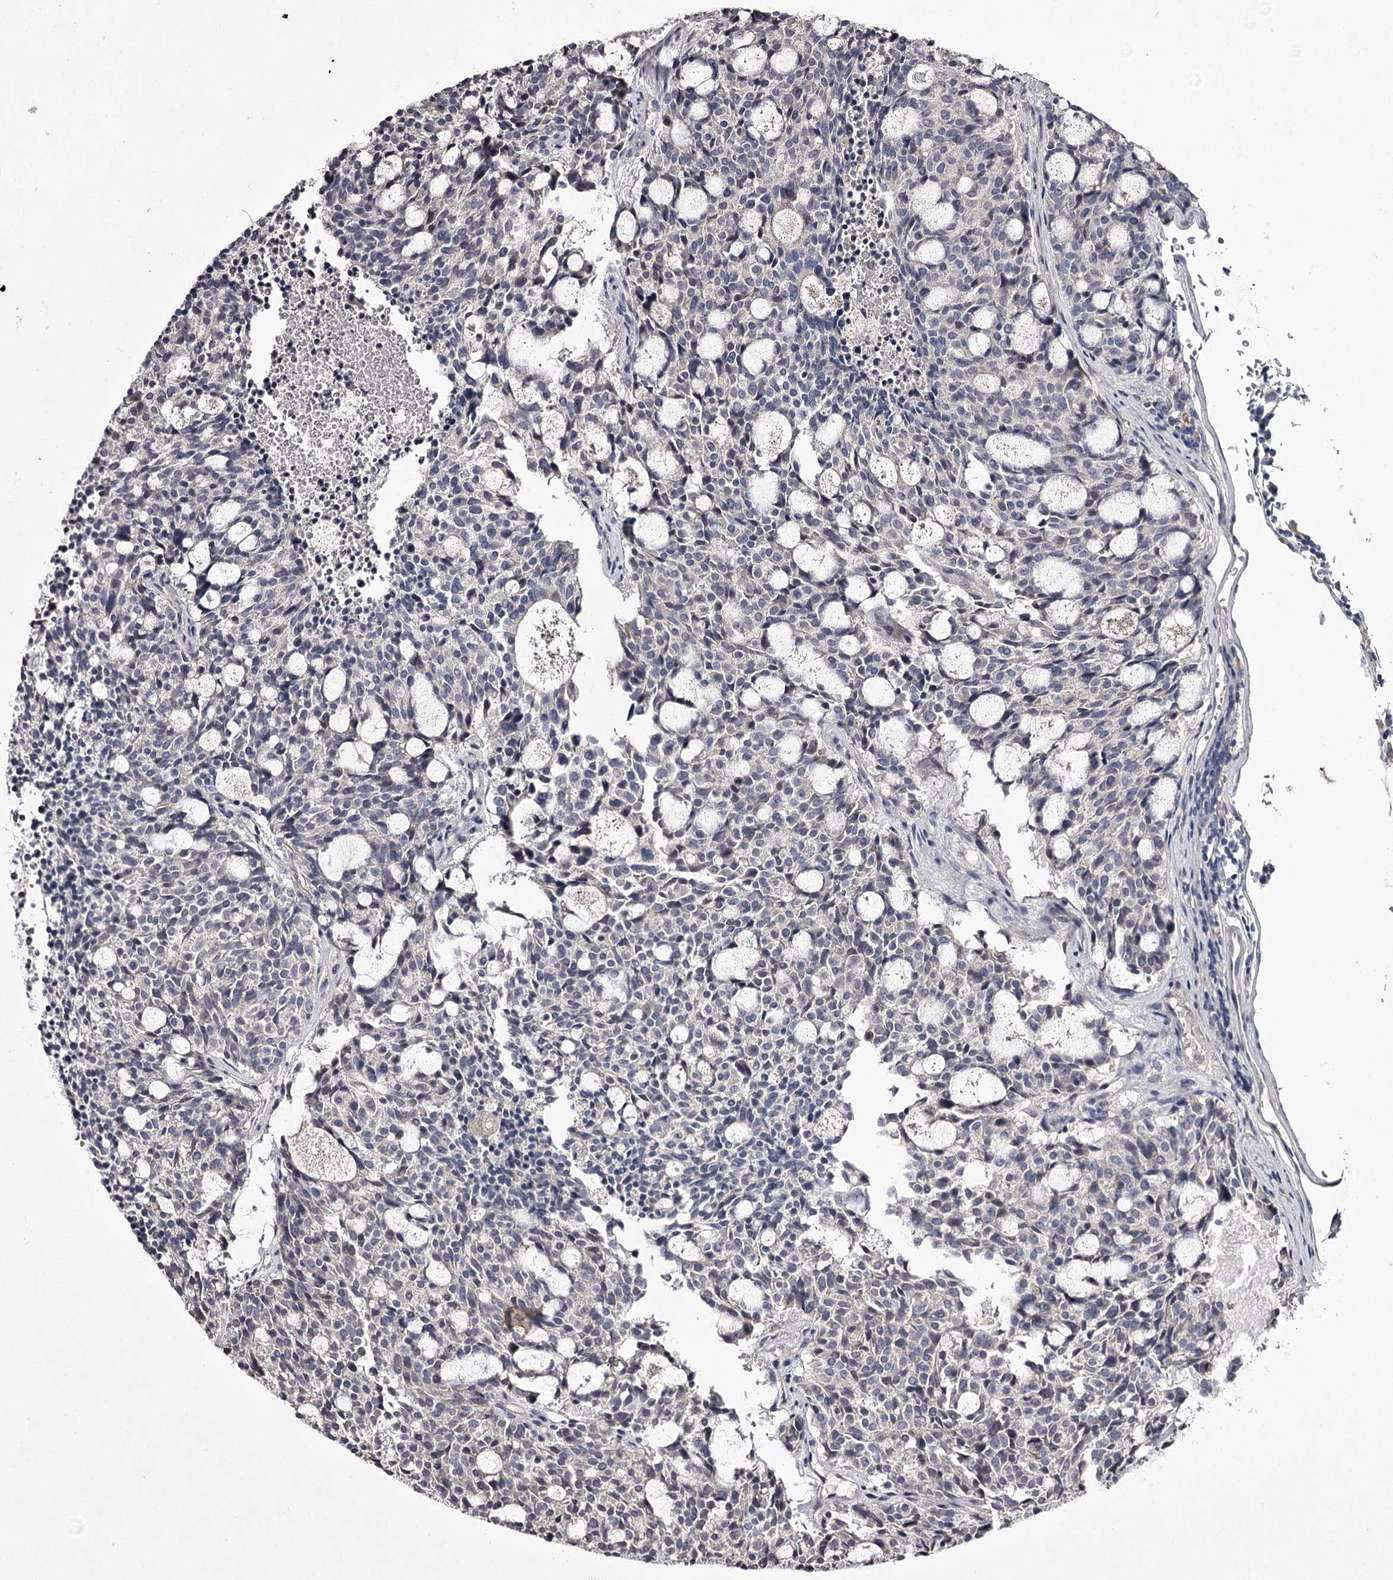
{"staining": {"intensity": "negative", "quantity": "none", "location": "none"}, "tissue": "carcinoid", "cell_type": "Tumor cells", "image_type": "cancer", "snomed": [{"axis": "morphology", "description": "Carcinoid, malignant, NOS"}, {"axis": "topography", "description": "Pancreas"}], "caption": "Human carcinoid stained for a protein using IHC demonstrates no staining in tumor cells.", "gene": "PRM2", "patient": {"sex": "female", "age": 54}}